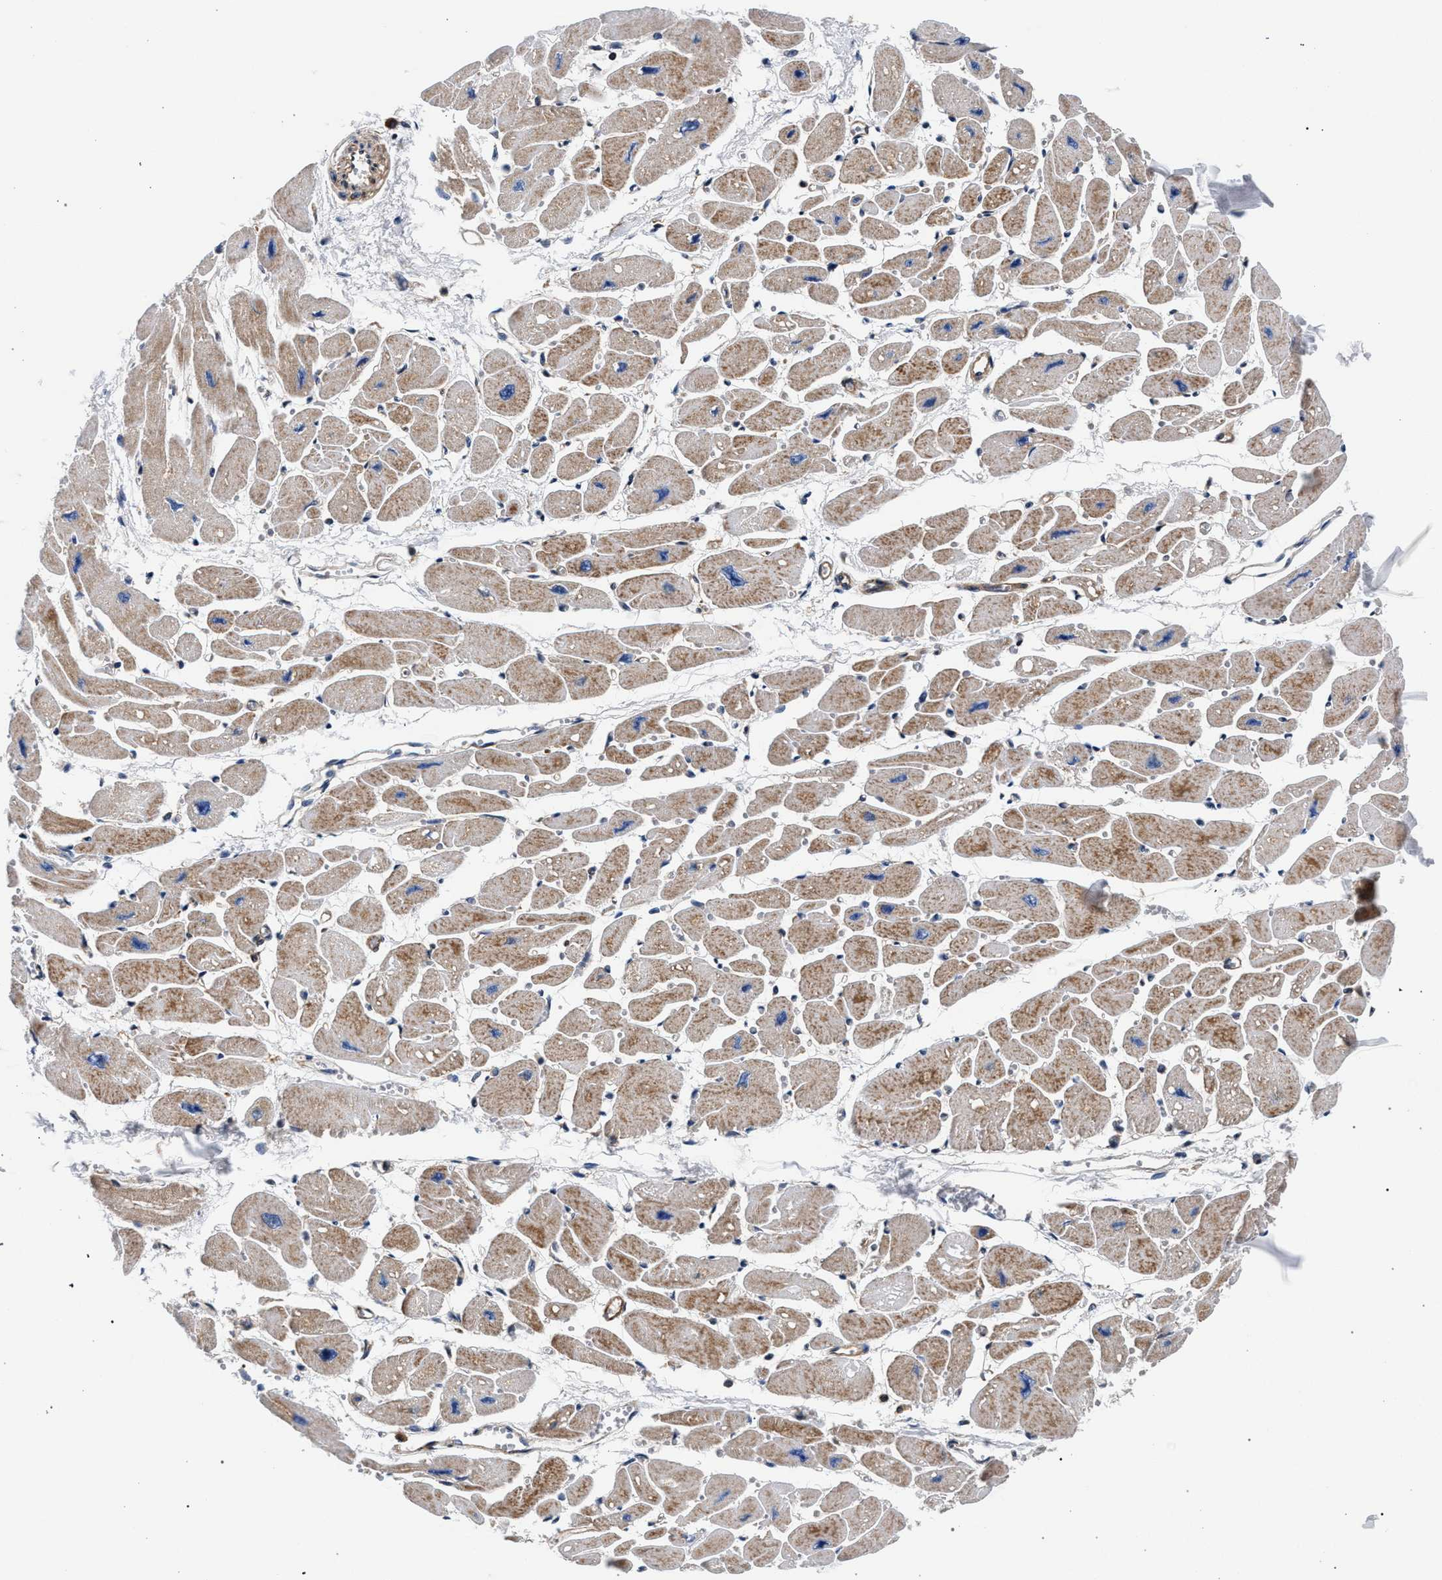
{"staining": {"intensity": "weak", "quantity": ">75%", "location": "cytoplasmic/membranous"}, "tissue": "heart muscle", "cell_type": "Cardiomyocytes", "image_type": "normal", "snomed": [{"axis": "morphology", "description": "Normal tissue, NOS"}, {"axis": "topography", "description": "Heart"}], "caption": "Approximately >75% of cardiomyocytes in unremarkable heart muscle display weak cytoplasmic/membranous protein expression as visualized by brown immunohistochemical staining.", "gene": "LASP1", "patient": {"sex": "female", "age": 54}}